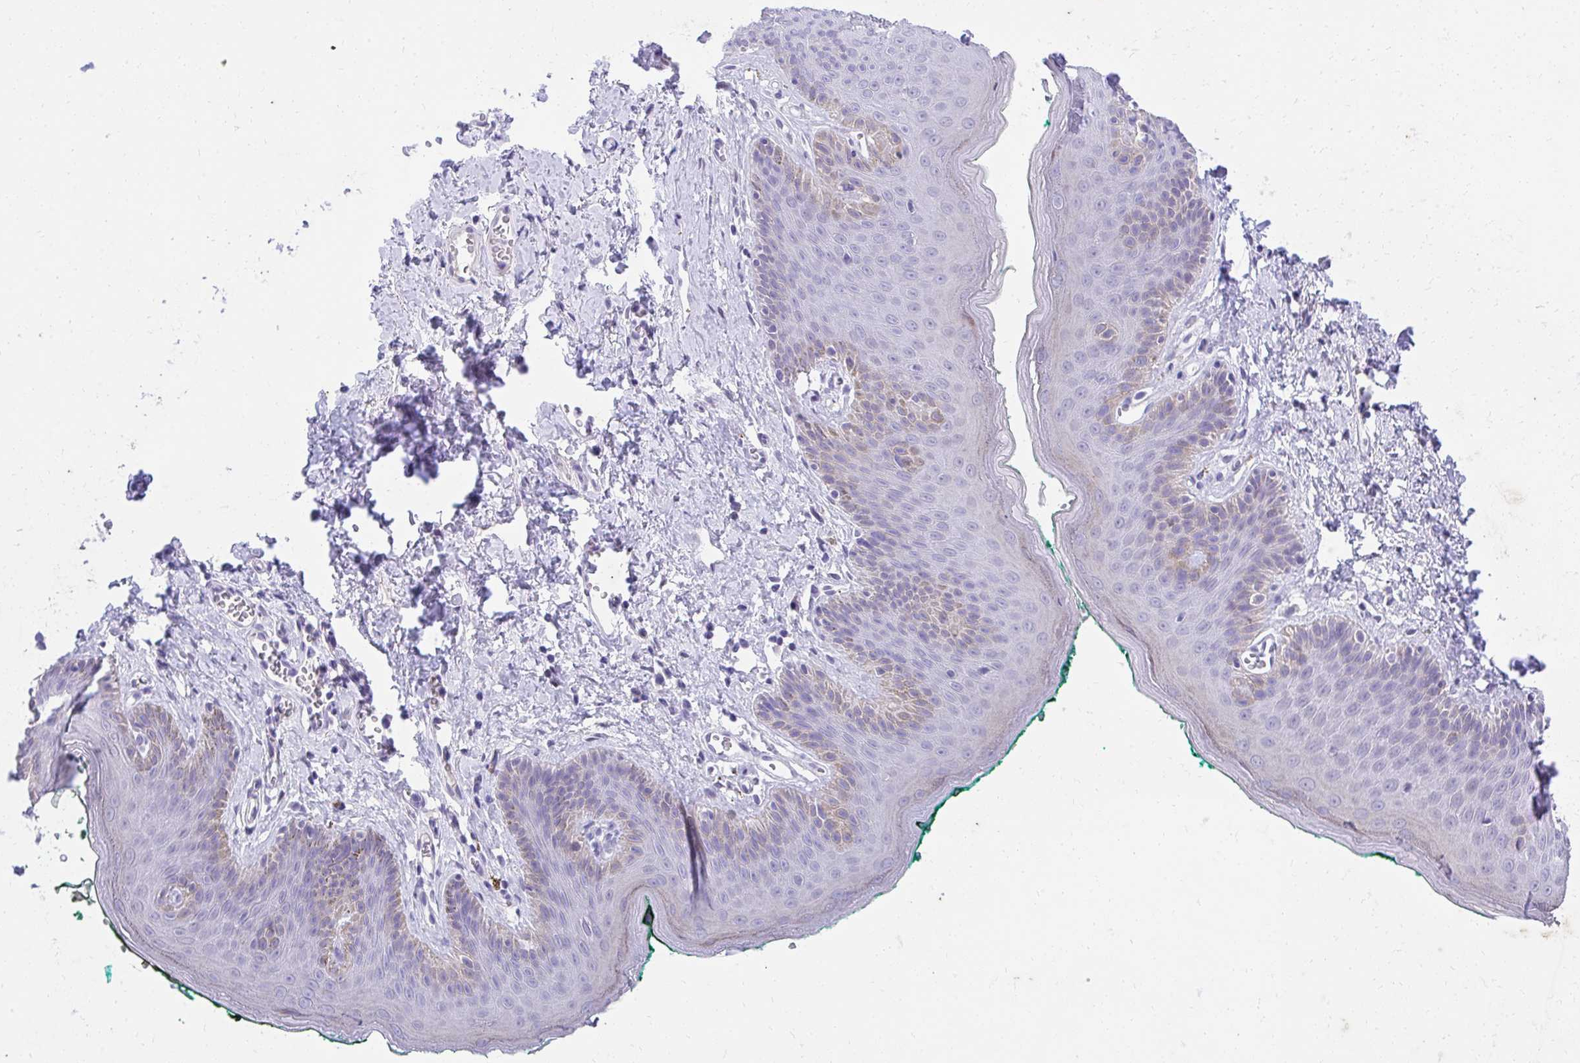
{"staining": {"intensity": "weak", "quantity": "<25%", "location": "cytoplasmic/membranous"}, "tissue": "skin", "cell_type": "Epidermal cells", "image_type": "normal", "snomed": [{"axis": "morphology", "description": "Normal tissue, NOS"}, {"axis": "topography", "description": "Vulva"}, {"axis": "topography", "description": "Peripheral nerve tissue"}], "caption": "The immunohistochemistry (IHC) micrograph has no significant expression in epidermal cells of skin.", "gene": "KLK1", "patient": {"sex": "female", "age": 66}}